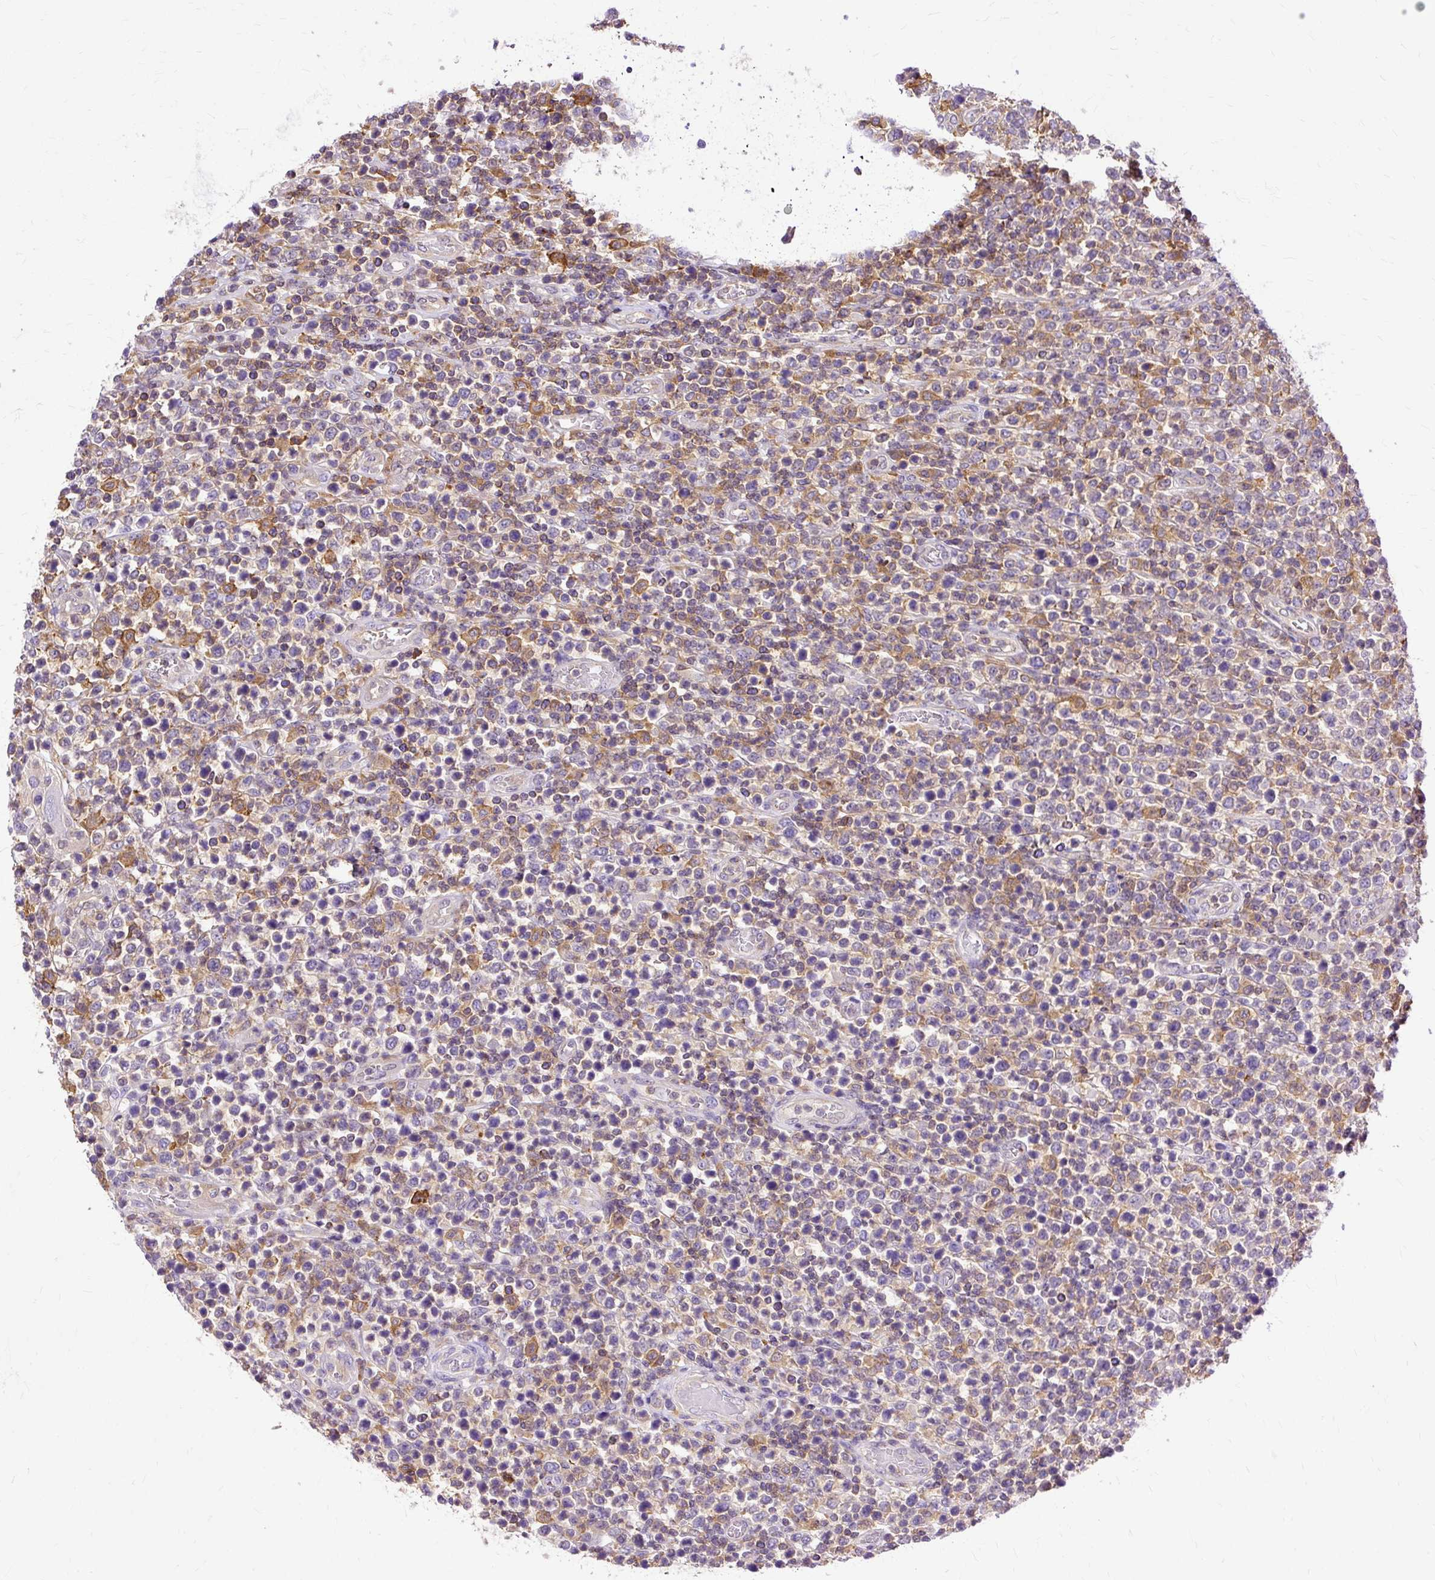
{"staining": {"intensity": "negative", "quantity": "none", "location": "none"}, "tissue": "lymphoma", "cell_type": "Tumor cells", "image_type": "cancer", "snomed": [{"axis": "morphology", "description": "Malignant lymphoma, non-Hodgkin's type, High grade"}, {"axis": "topography", "description": "Soft tissue"}], "caption": "Immunohistochemistry of high-grade malignant lymphoma, non-Hodgkin's type demonstrates no positivity in tumor cells.", "gene": "TWF2", "patient": {"sex": "female", "age": 56}}